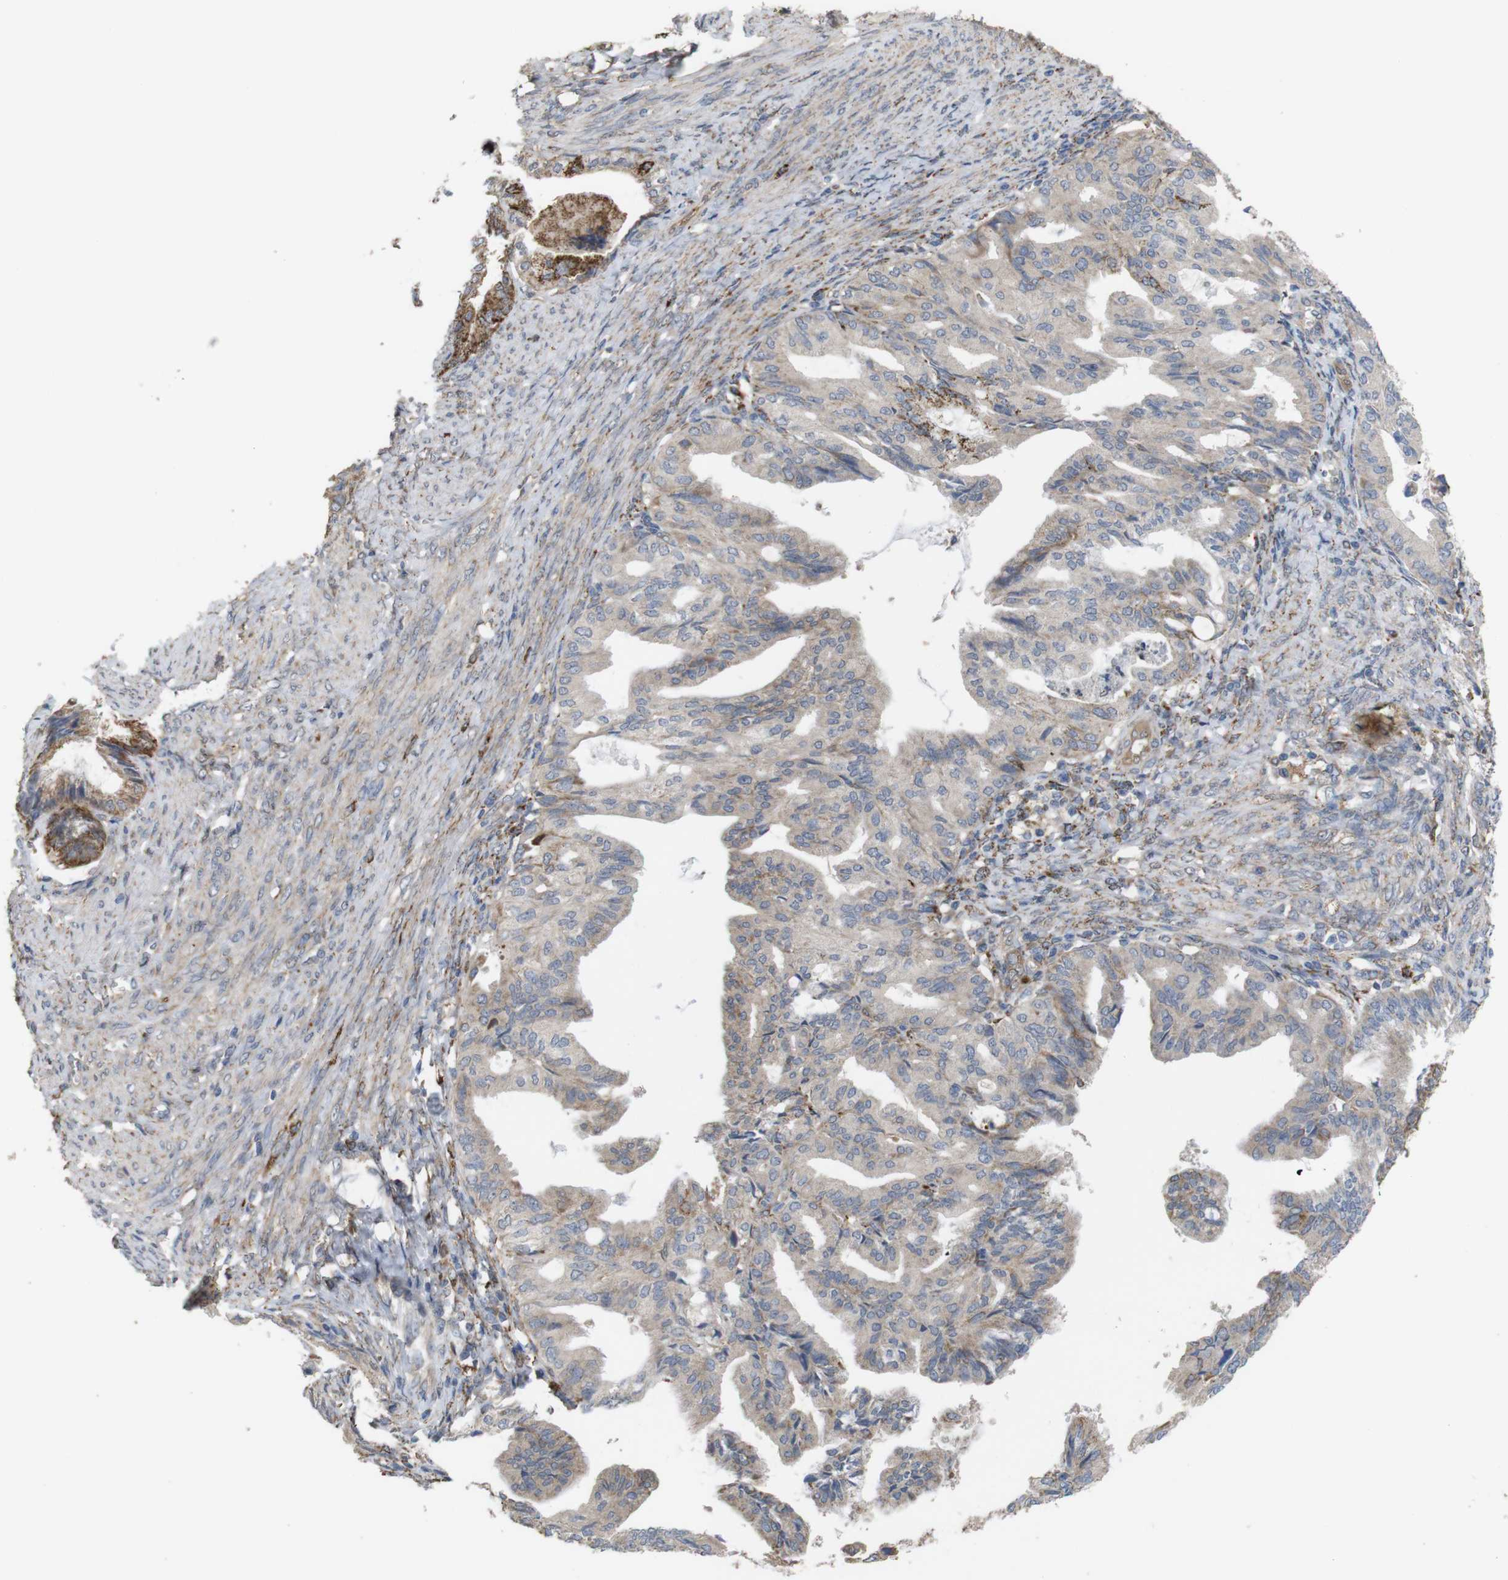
{"staining": {"intensity": "moderate", "quantity": "<25%", "location": "cytoplasmic/membranous"}, "tissue": "endometrial cancer", "cell_type": "Tumor cells", "image_type": "cancer", "snomed": [{"axis": "morphology", "description": "Adenocarcinoma, NOS"}, {"axis": "topography", "description": "Endometrium"}], "caption": "The histopathology image displays a brown stain indicating the presence of a protein in the cytoplasmic/membranous of tumor cells in endometrial cancer (adenocarcinoma). (Brightfield microscopy of DAB IHC at high magnification).", "gene": "PTPRR", "patient": {"sex": "female", "age": 86}}